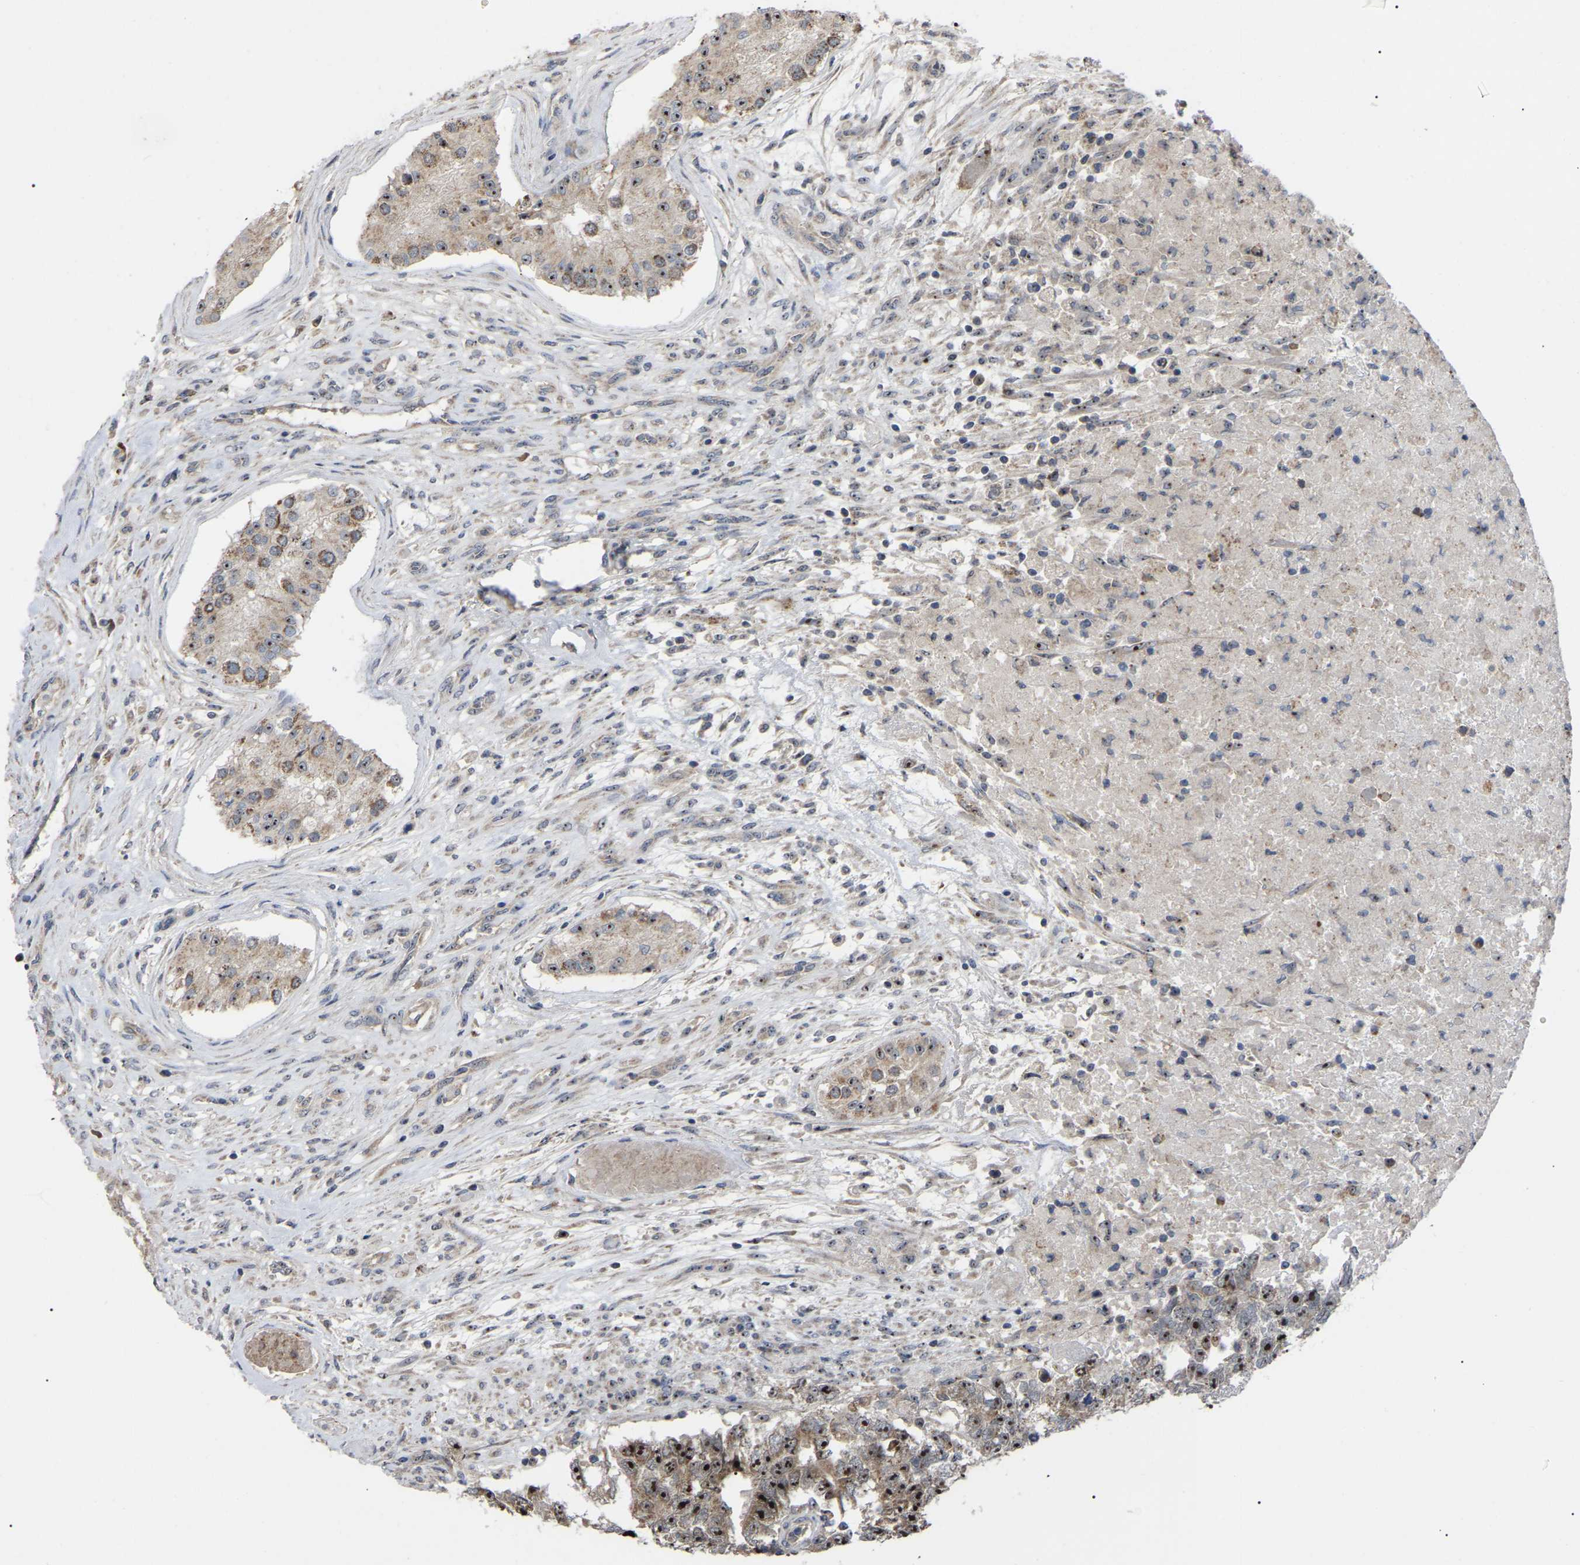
{"staining": {"intensity": "strong", "quantity": ">75%", "location": "cytoplasmic/membranous,nuclear"}, "tissue": "testis cancer", "cell_type": "Tumor cells", "image_type": "cancer", "snomed": [{"axis": "morphology", "description": "Carcinoma, Embryonal, NOS"}, {"axis": "topography", "description": "Testis"}], "caption": "An immunohistochemistry photomicrograph of neoplastic tissue is shown. Protein staining in brown shows strong cytoplasmic/membranous and nuclear positivity in testis cancer within tumor cells.", "gene": "NOP53", "patient": {"sex": "male", "age": 25}}